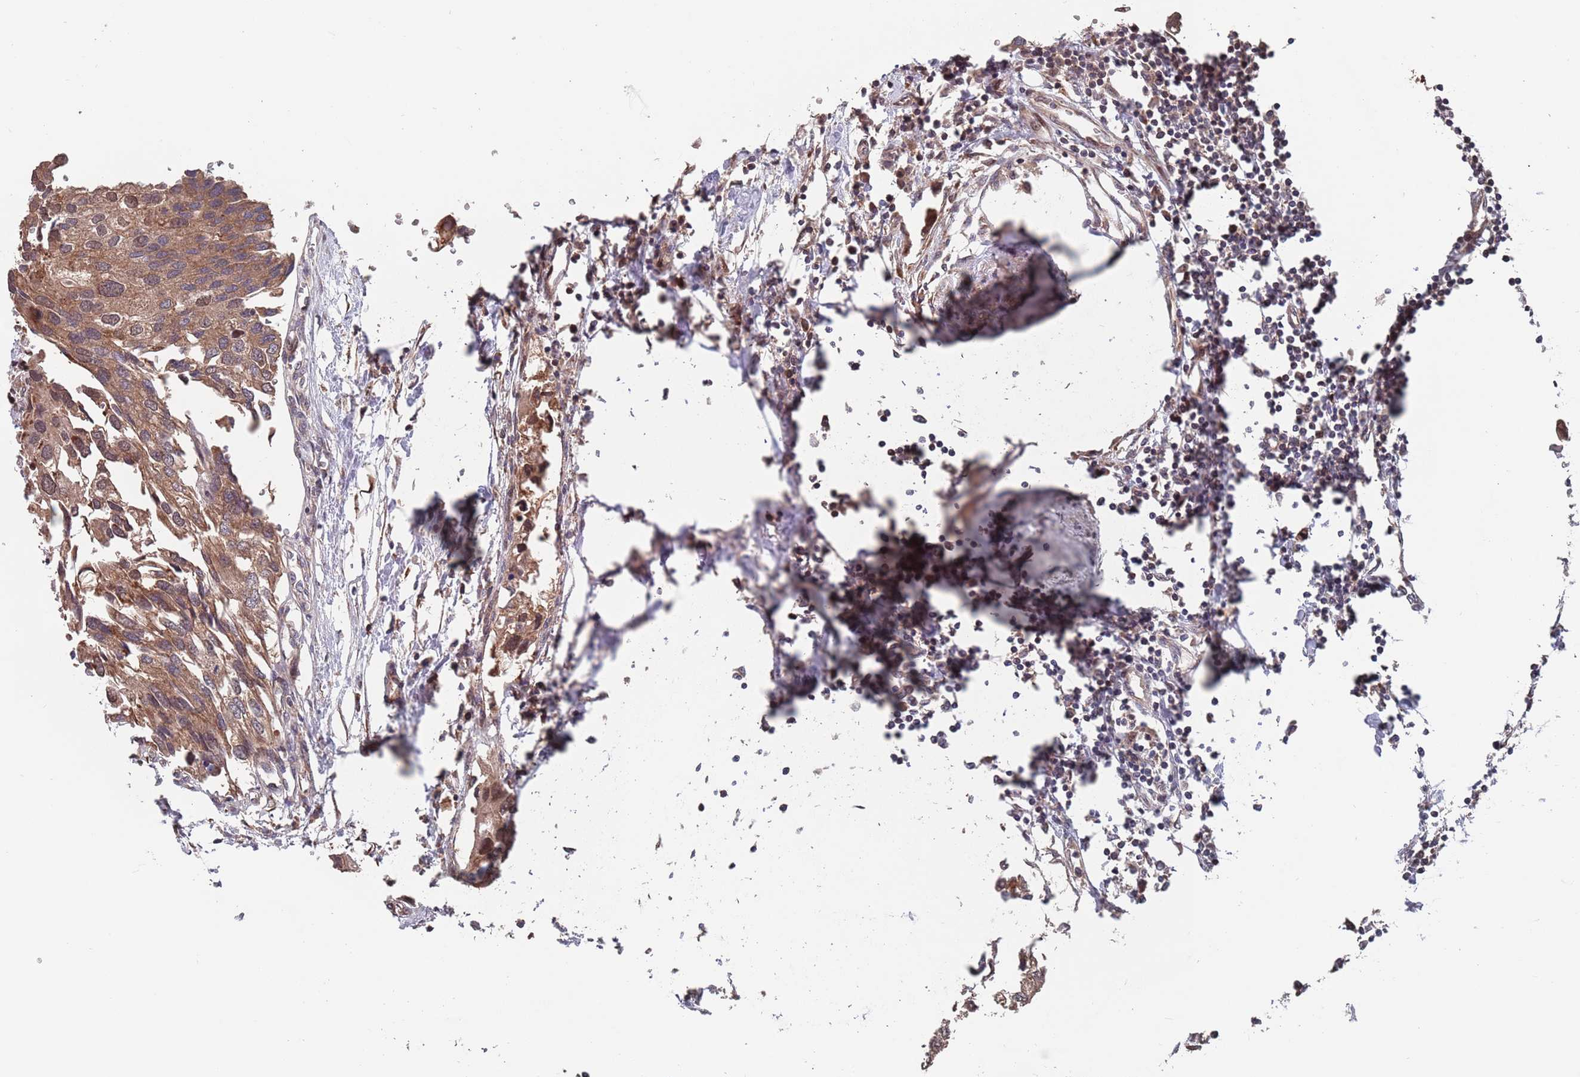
{"staining": {"intensity": "moderate", "quantity": ">75%", "location": "cytoplasmic/membranous"}, "tissue": "urothelial cancer", "cell_type": "Tumor cells", "image_type": "cancer", "snomed": [{"axis": "morphology", "description": "Urothelial carcinoma, High grade"}, {"axis": "topography", "description": "Urinary bladder"}], "caption": "Protein staining of urothelial carcinoma (high-grade) tissue displays moderate cytoplasmic/membranous staining in approximately >75% of tumor cells.", "gene": "UNC45A", "patient": {"sex": "male", "age": 64}}